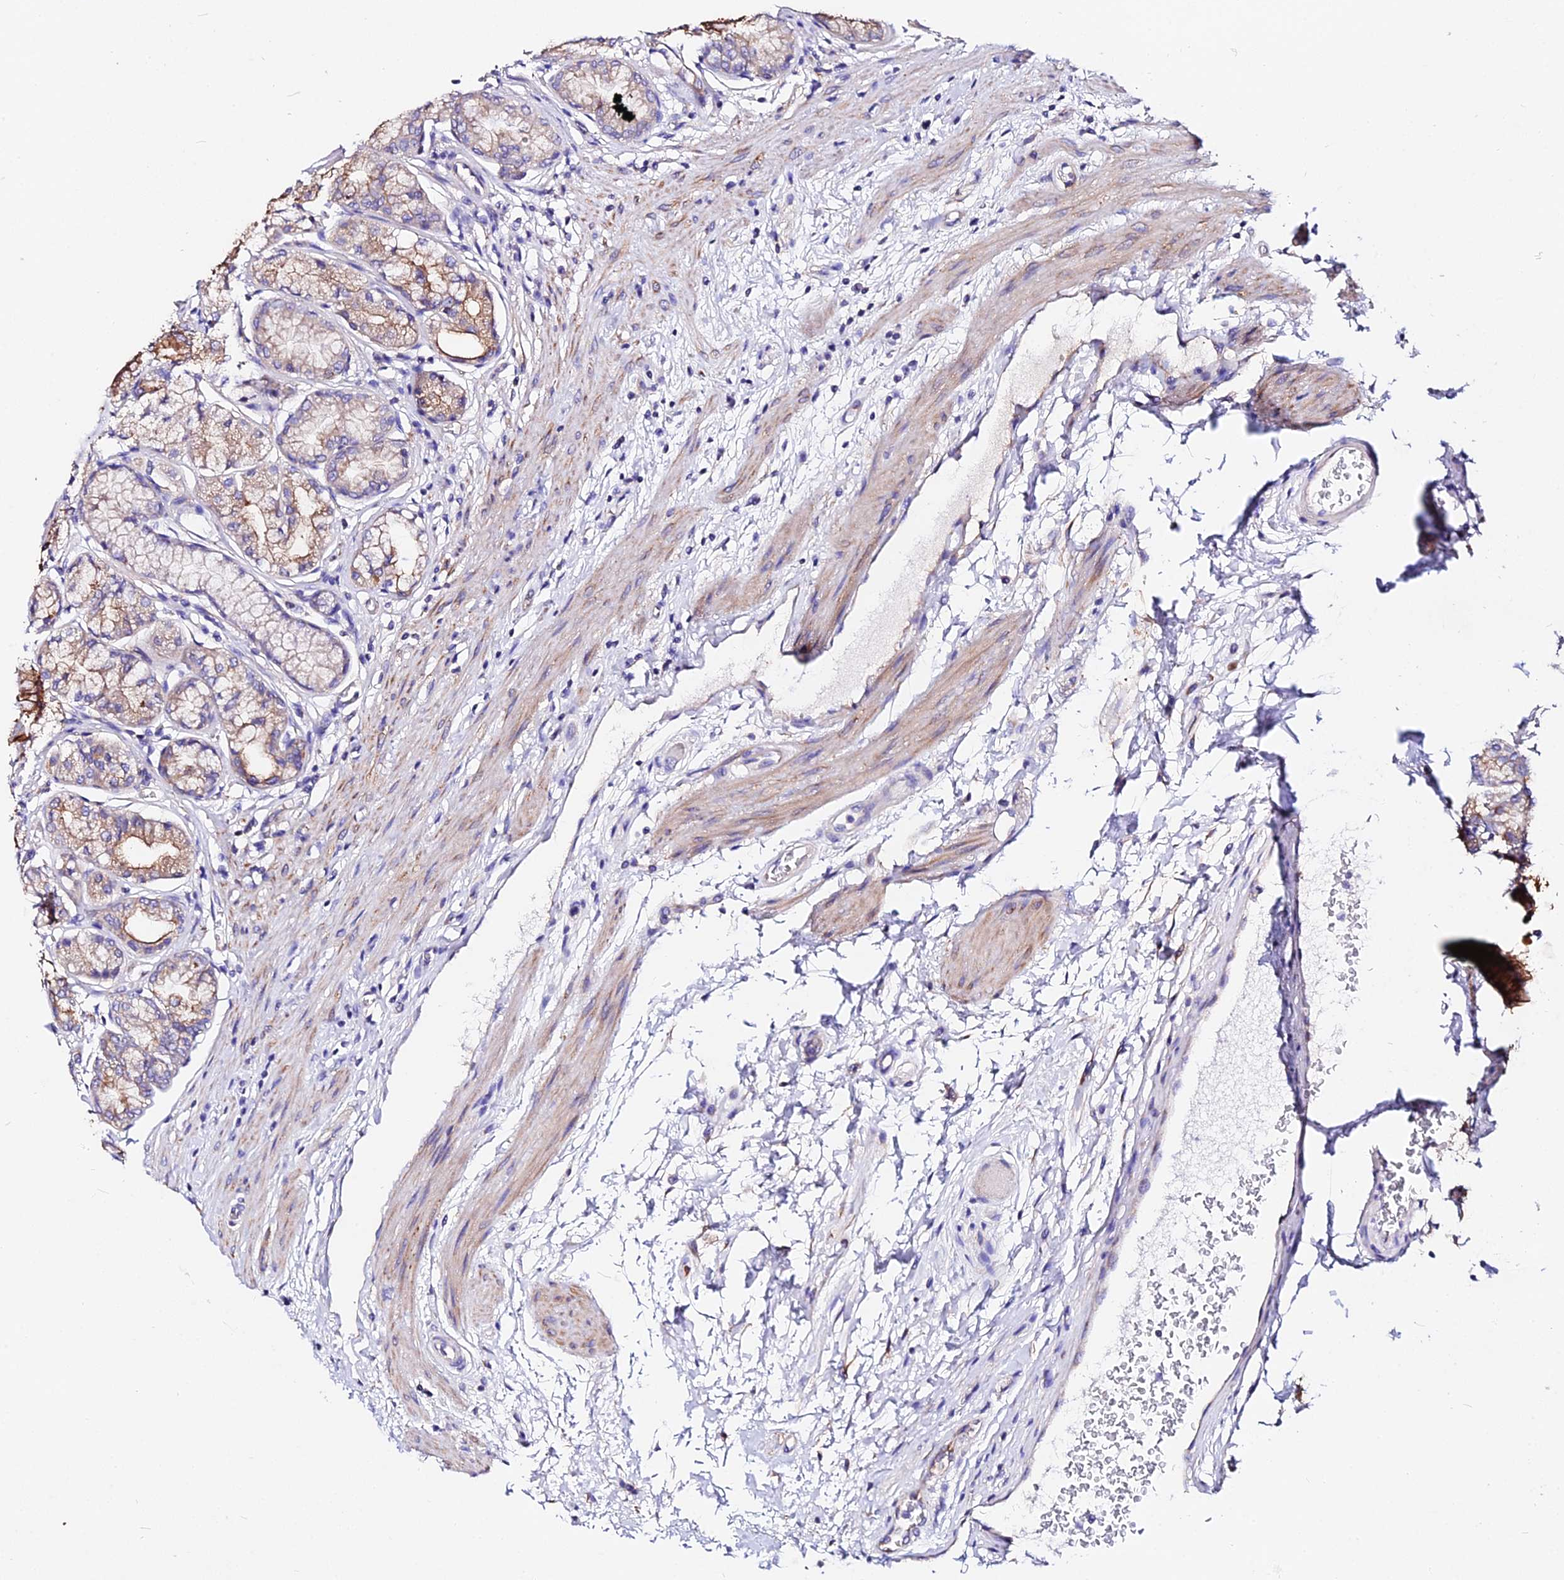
{"staining": {"intensity": "moderate", "quantity": "25%-75%", "location": "cytoplasmic/membranous"}, "tissue": "stomach", "cell_type": "Glandular cells", "image_type": "normal", "snomed": [{"axis": "morphology", "description": "Normal tissue, NOS"}, {"axis": "morphology", "description": "Adenocarcinoma, NOS"}, {"axis": "morphology", "description": "Adenocarcinoma, High grade"}, {"axis": "topography", "description": "Stomach, upper"}, {"axis": "topography", "description": "Stomach"}], "caption": "A brown stain shows moderate cytoplasmic/membranous expression of a protein in glandular cells of unremarkable stomach. The staining was performed using DAB to visualize the protein expression in brown, while the nuclei were stained in blue with hematoxylin (Magnification: 20x).", "gene": "DAW1", "patient": {"sex": "female", "age": 65}}